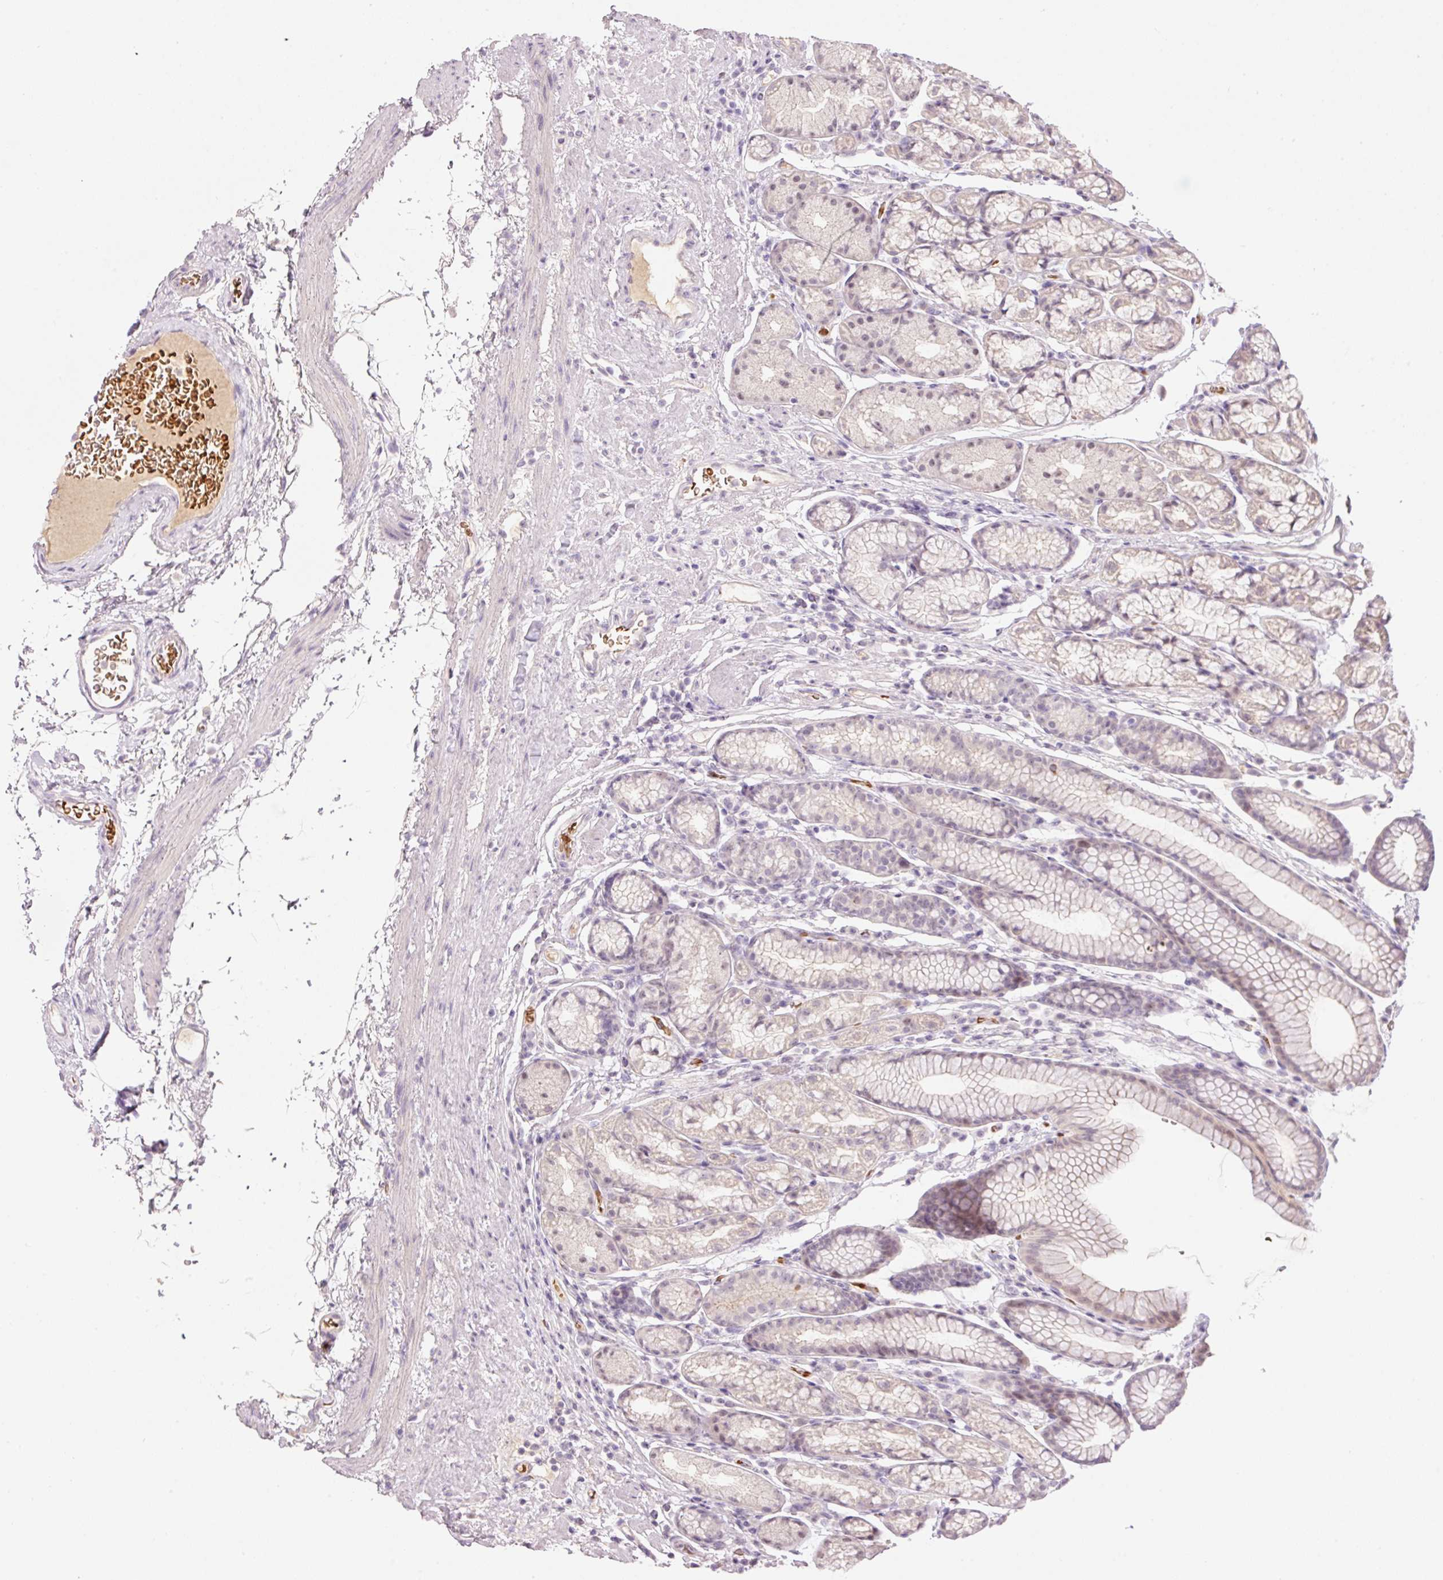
{"staining": {"intensity": "moderate", "quantity": "<25%", "location": "nuclear"}, "tissue": "stomach", "cell_type": "Glandular cells", "image_type": "normal", "snomed": [{"axis": "morphology", "description": "Normal tissue, NOS"}, {"axis": "topography", "description": "Stomach, lower"}], "caption": "Stomach stained with DAB immunohistochemistry displays low levels of moderate nuclear staining in approximately <25% of glandular cells. The staining was performed using DAB (3,3'-diaminobenzidine), with brown indicating positive protein expression. Nuclei are stained blue with hematoxylin.", "gene": "LY6G6D", "patient": {"sex": "male", "age": 67}}